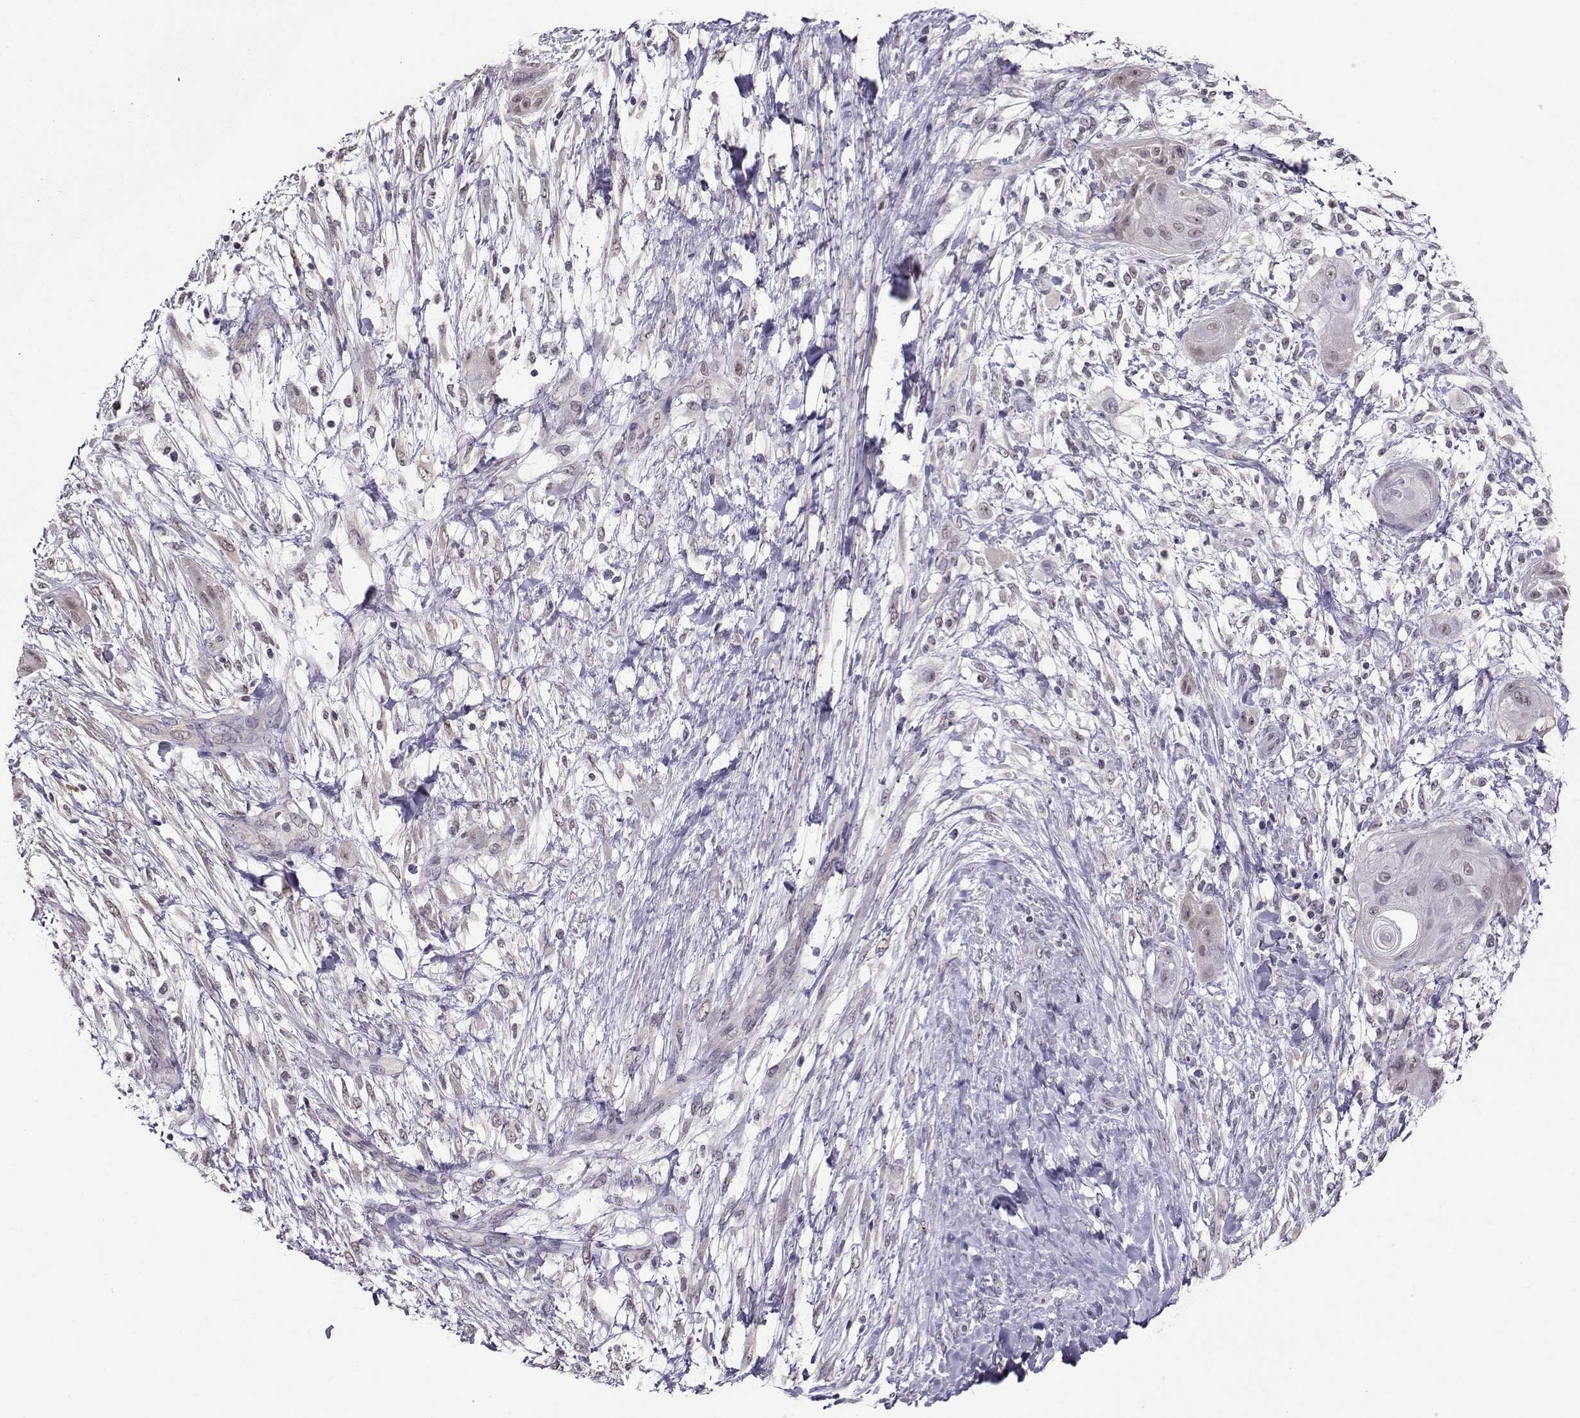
{"staining": {"intensity": "weak", "quantity": ">75%", "location": "nuclear"}, "tissue": "skin cancer", "cell_type": "Tumor cells", "image_type": "cancer", "snomed": [{"axis": "morphology", "description": "Squamous cell carcinoma, NOS"}, {"axis": "topography", "description": "Skin"}], "caption": "Approximately >75% of tumor cells in human skin squamous cell carcinoma reveal weak nuclear protein expression as visualized by brown immunohistochemical staining.", "gene": "DDX20", "patient": {"sex": "male", "age": 62}}